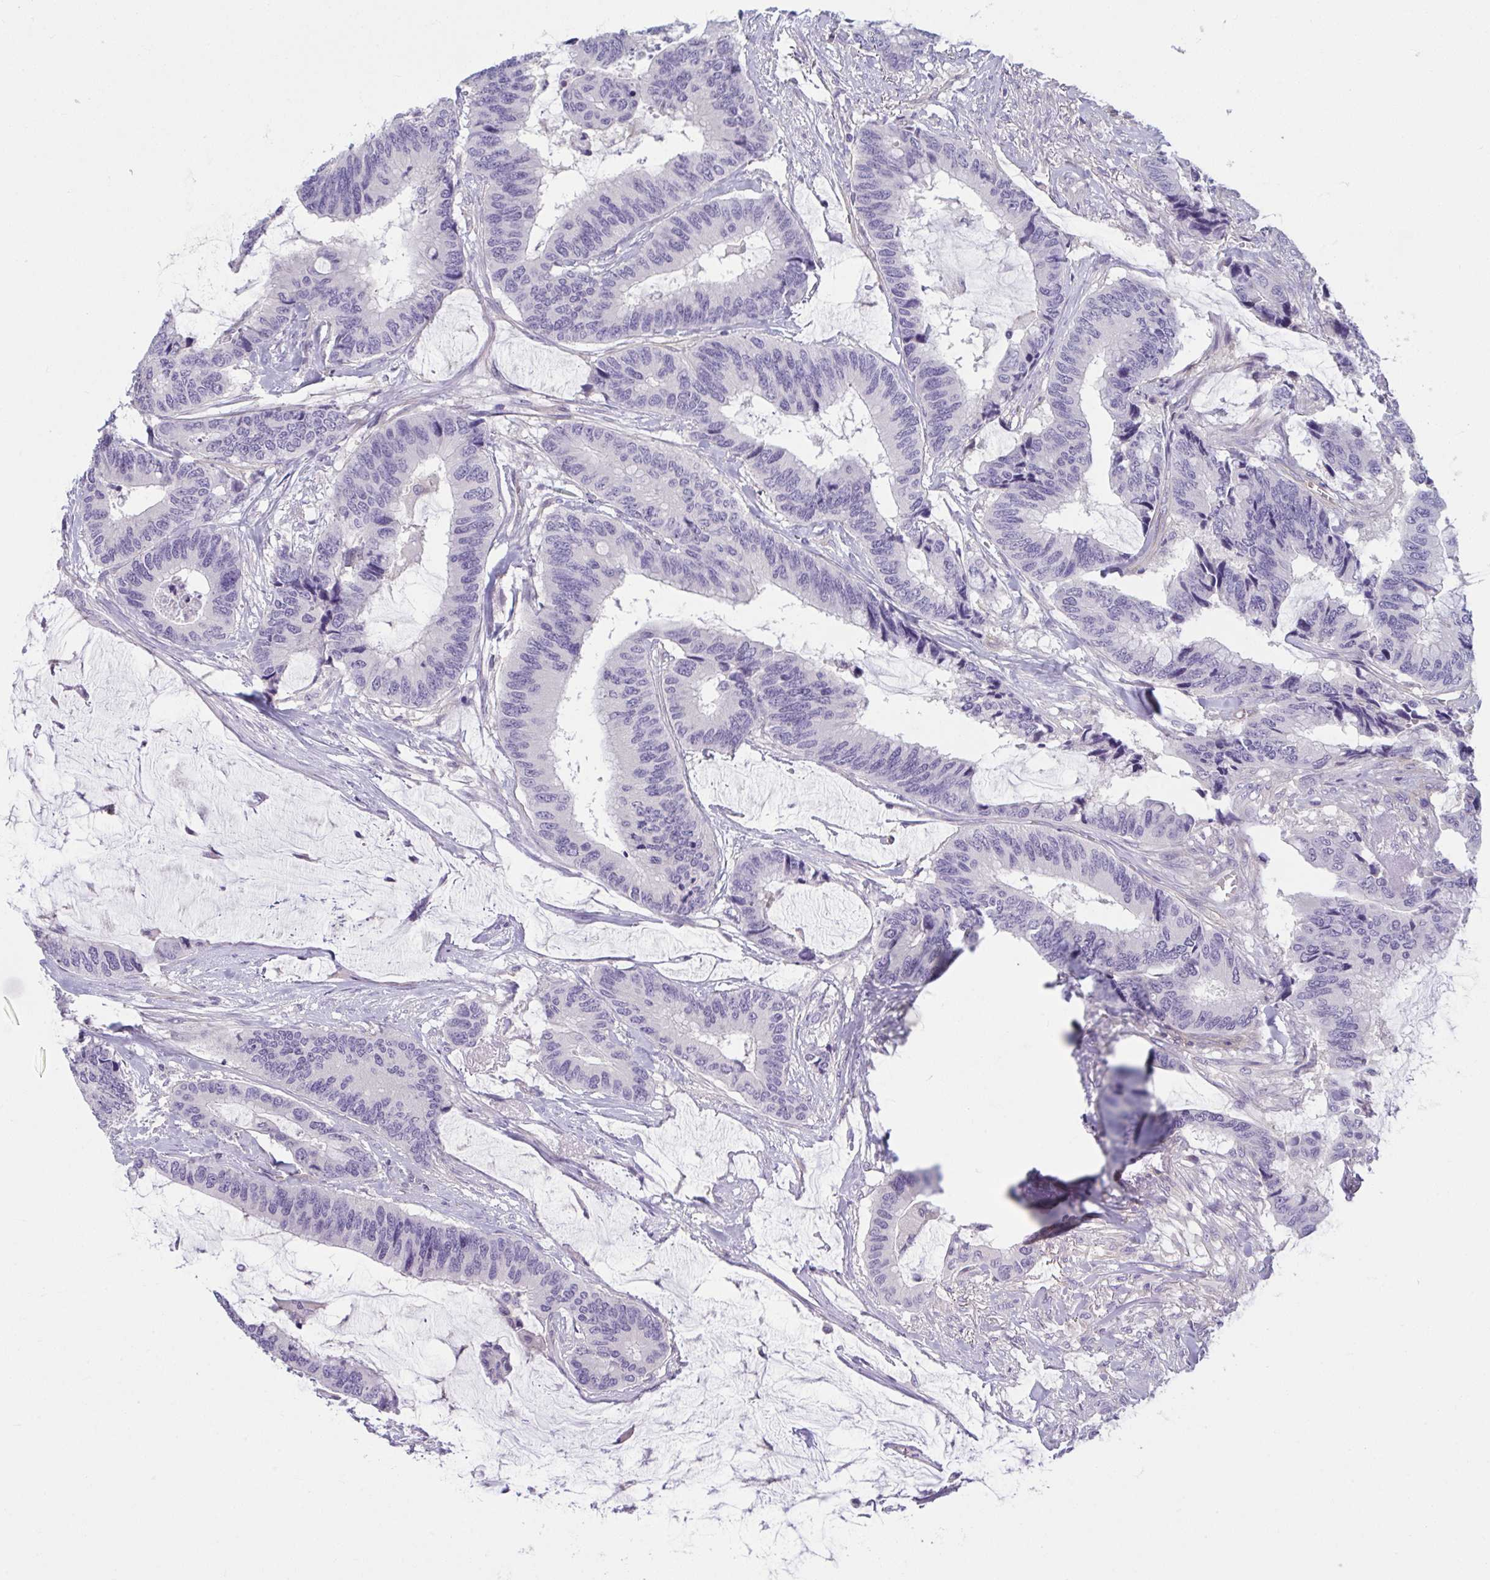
{"staining": {"intensity": "negative", "quantity": "none", "location": "none"}, "tissue": "colorectal cancer", "cell_type": "Tumor cells", "image_type": "cancer", "snomed": [{"axis": "morphology", "description": "Adenocarcinoma, NOS"}, {"axis": "topography", "description": "Rectum"}], "caption": "DAB immunohistochemical staining of human colorectal adenocarcinoma reveals no significant expression in tumor cells.", "gene": "TTC7B", "patient": {"sex": "female", "age": 59}}